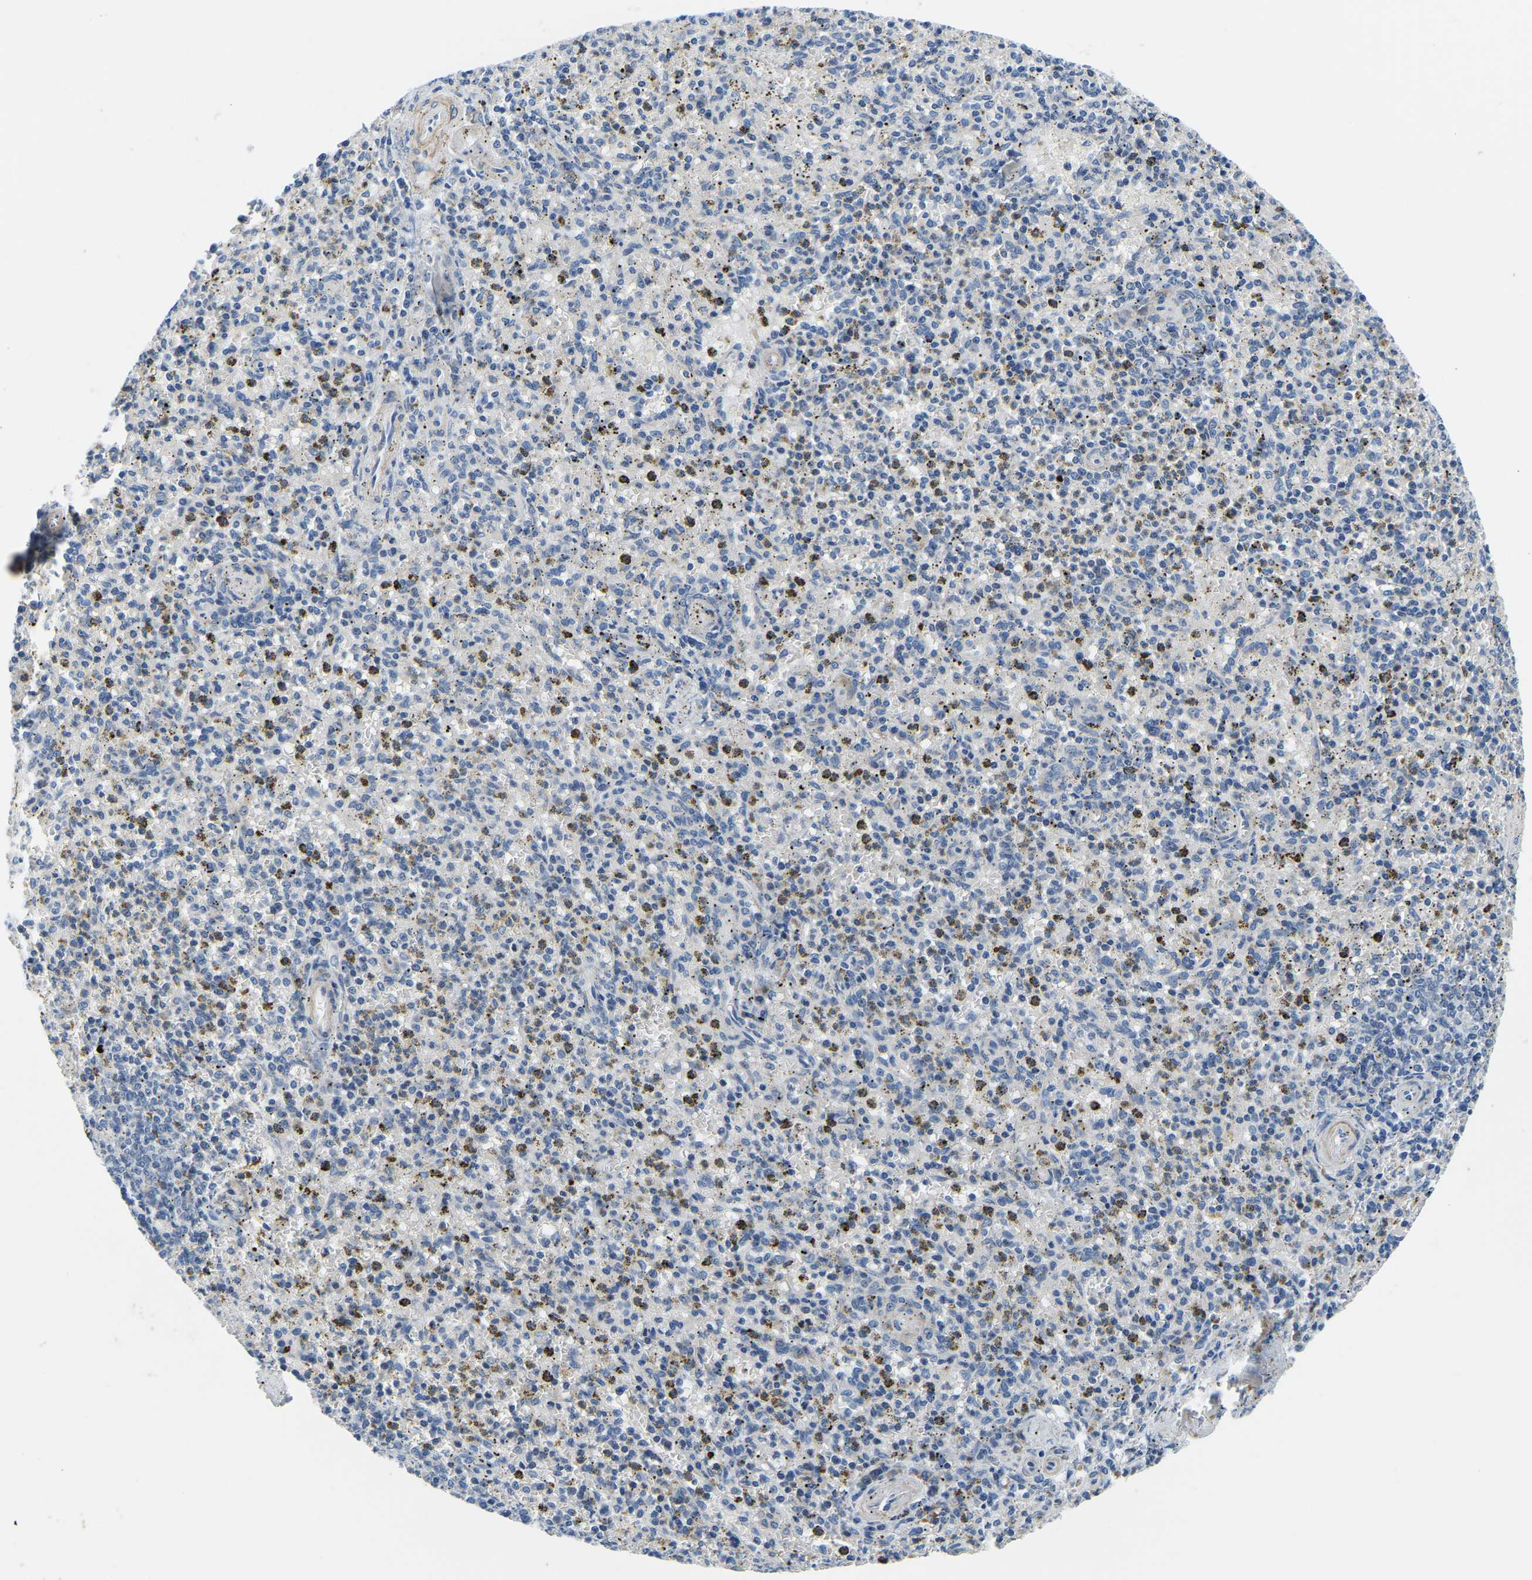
{"staining": {"intensity": "moderate", "quantity": "<25%", "location": "cytoplasmic/membranous"}, "tissue": "spleen", "cell_type": "Cells in red pulp", "image_type": "normal", "snomed": [{"axis": "morphology", "description": "Normal tissue, NOS"}, {"axis": "topography", "description": "Spleen"}], "caption": "Immunohistochemistry of benign human spleen demonstrates low levels of moderate cytoplasmic/membranous positivity in about <25% of cells in red pulp.", "gene": "LIAS", "patient": {"sex": "male", "age": 72}}